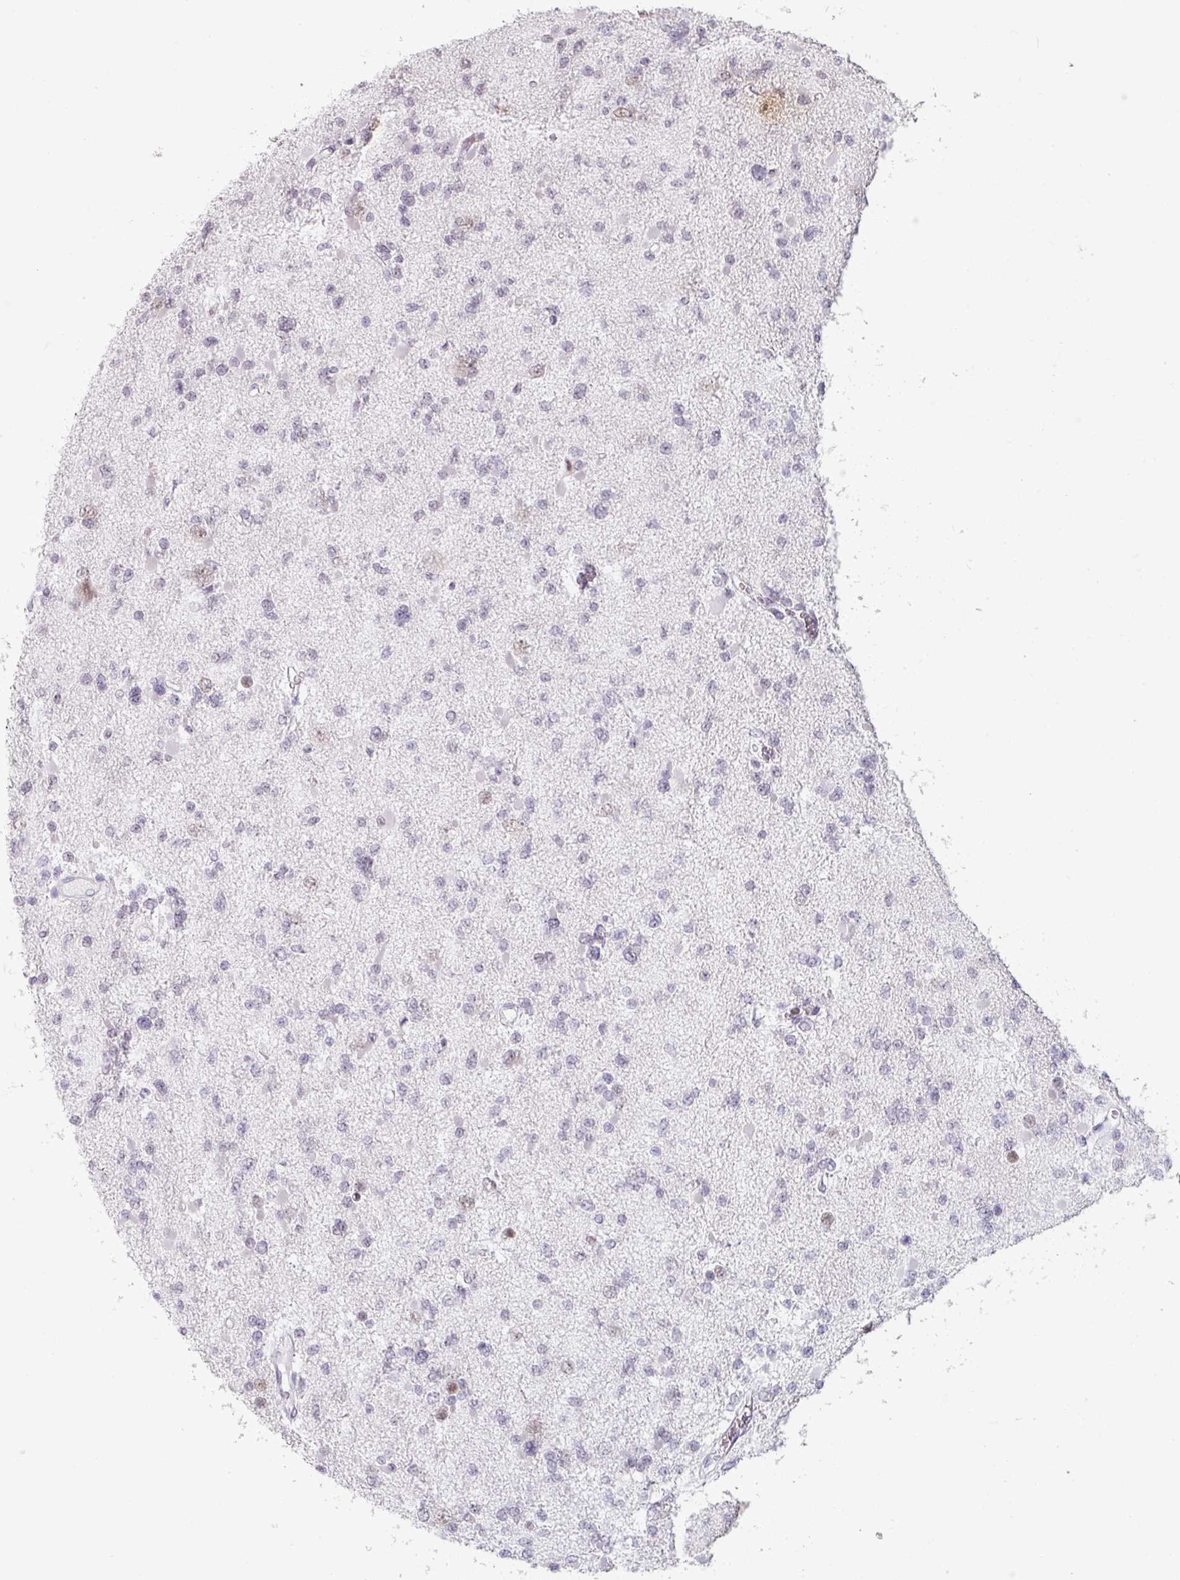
{"staining": {"intensity": "negative", "quantity": "none", "location": "none"}, "tissue": "glioma", "cell_type": "Tumor cells", "image_type": "cancer", "snomed": [{"axis": "morphology", "description": "Glioma, malignant, Low grade"}, {"axis": "topography", "description": "Brain"}], "caption": "Photomicrograph shows no significant protein staining in tumor cells of malignant low-grade glioma. (DAB immunohistochemistry, high magnification).", "gene": "SPRR1A", "patient": {"sex": "female", "age": 22}}